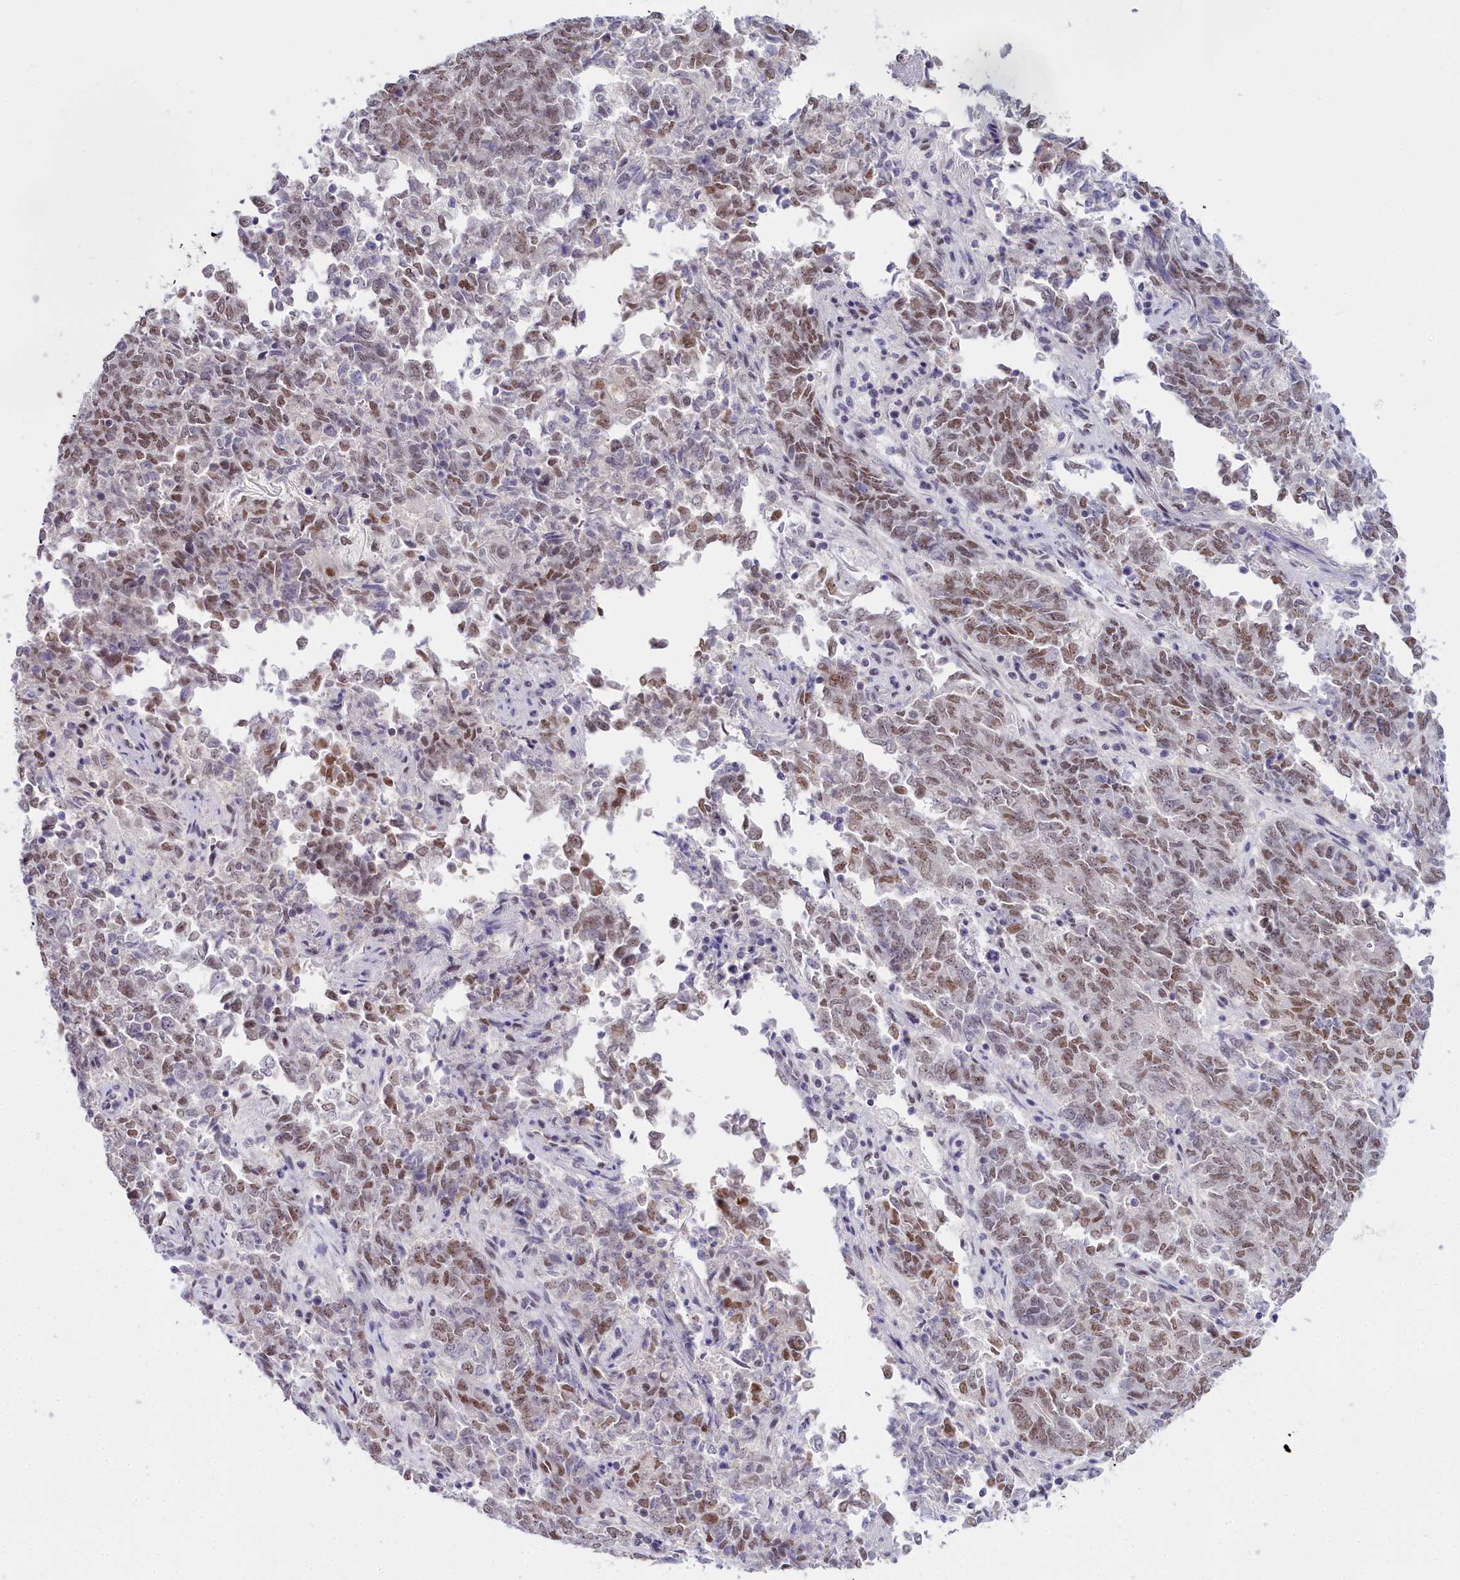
{"staining": {"intensity": "moderate", "quantity": "25%-75%", "location": "nuclear"}, "tissue": "endometrial cancer", "cell_type": "Tumor cells", "image_type": "cancer", "snomed": [{"axis": "morphology", "description": "Adenocarcinoma, NOS"}, {"axis": "topography", "description": "Endometrium"}], "caption": "High-magnification brightfield microscopy of endometrial cancer (adenocarcinoma) stained with DAB (3,3'-diaminobenzidine) (brown) and counterstained with hematoxylin (blue). tumor cells exhibit moderate nuclear staining is appreciated in approximately25%-75% of cells. (DAB (3,3'-diaminobenzidine) = brown stain, brightfield microscopy at high magnification).", "gene": "RBM12", "patient": {"sex": "female", "age": 80}}